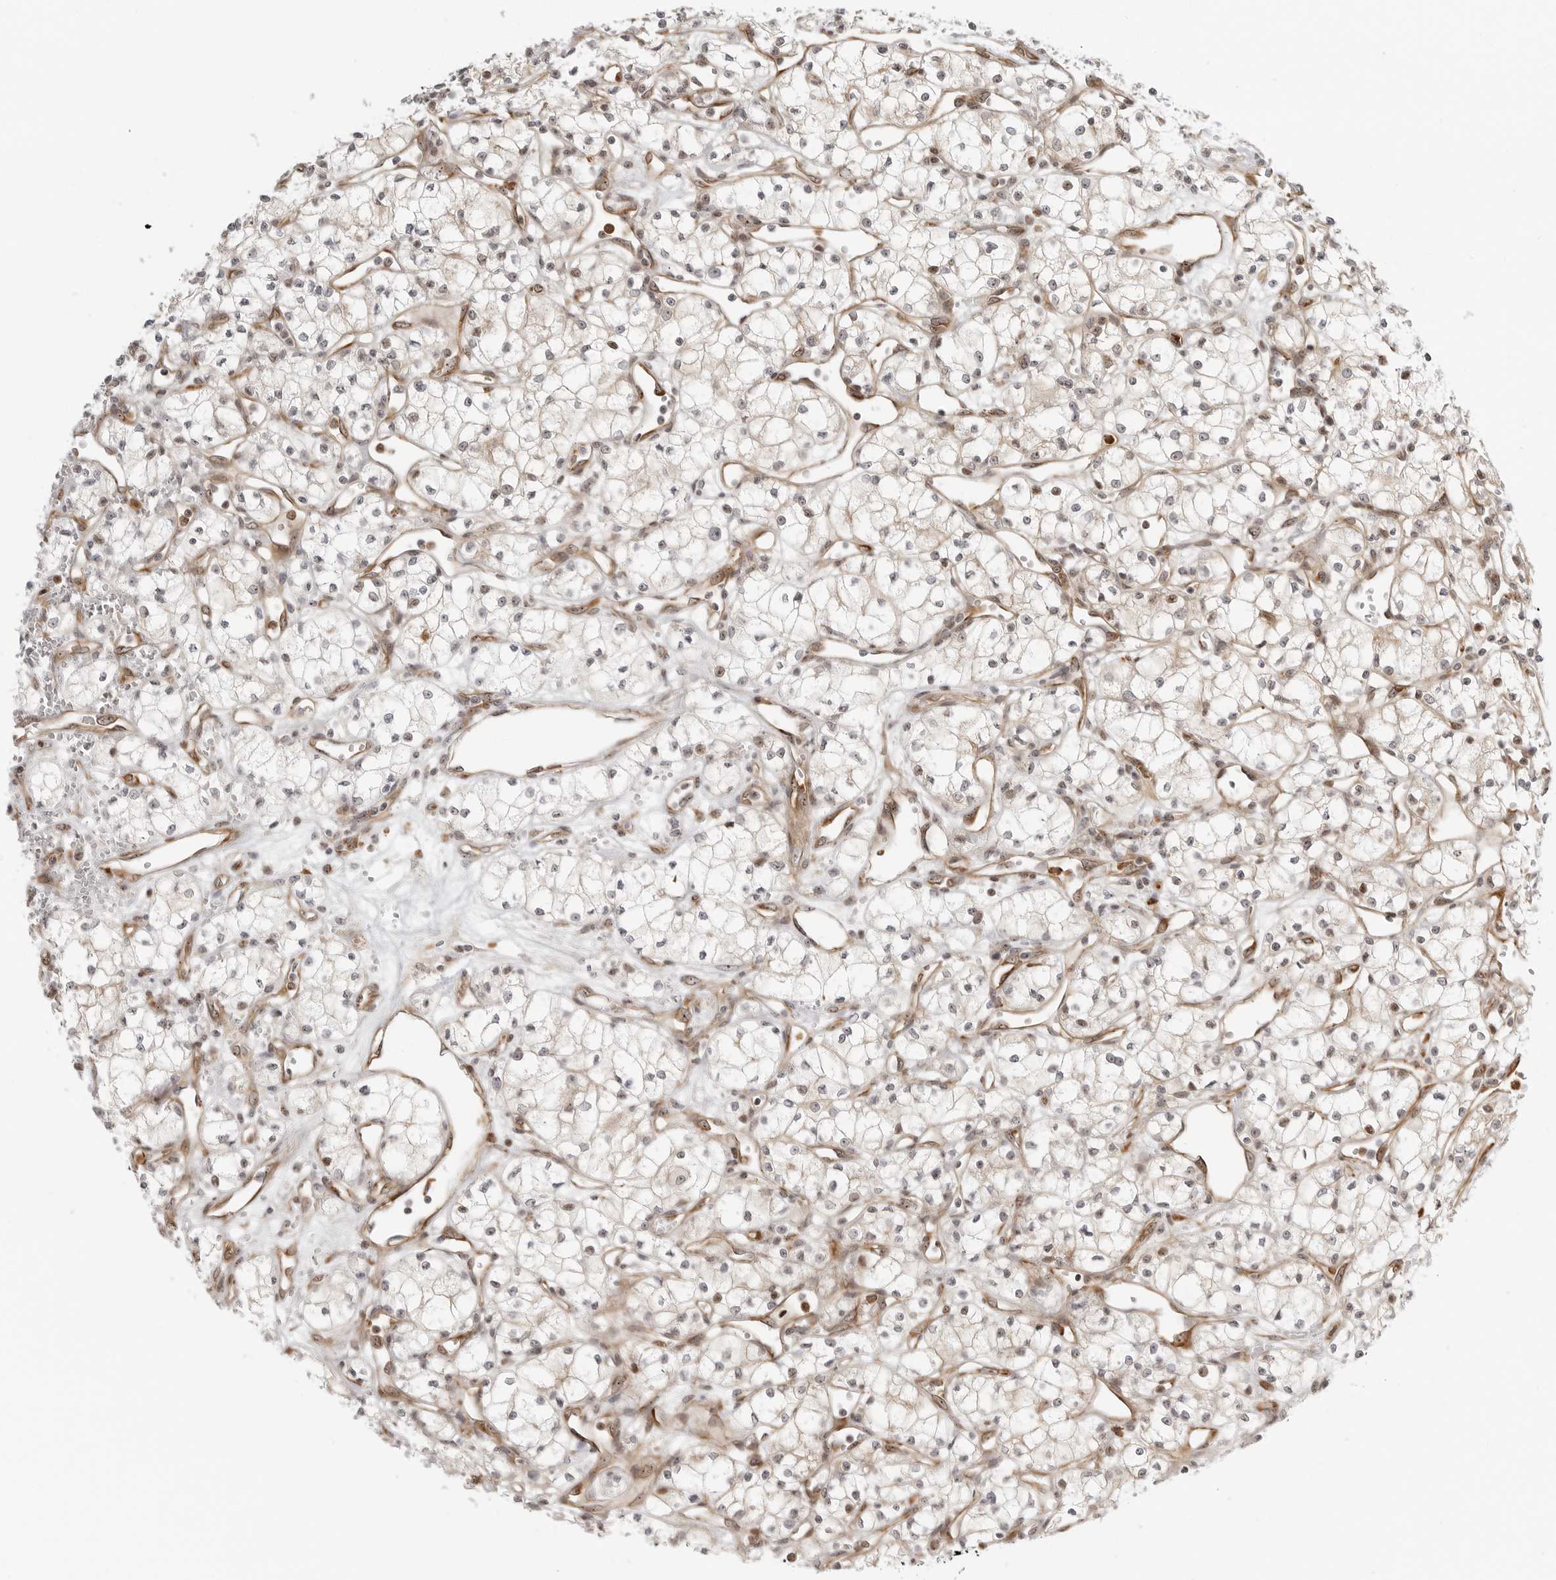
{"staining": {"intensity": "negative", "quantity": "none", "location": "none"}, "tissue": "renal cancer", "cell_type": "Tumor cells", "image_type": "cancer", "snomed": [{"axis": "morphology", "description": "Adenocarcinoma, NOS"}, {"axis": "topography", "description": "Kidney"}], "caption": "This image is of renal adenocarcinoma stained with IHC to label a protein in brown with the nuclei are counter-stained blue. There is no positivity in tumor cells.", "gene": "DSCC1", "patient": {"sex": "male", "age": 59}}